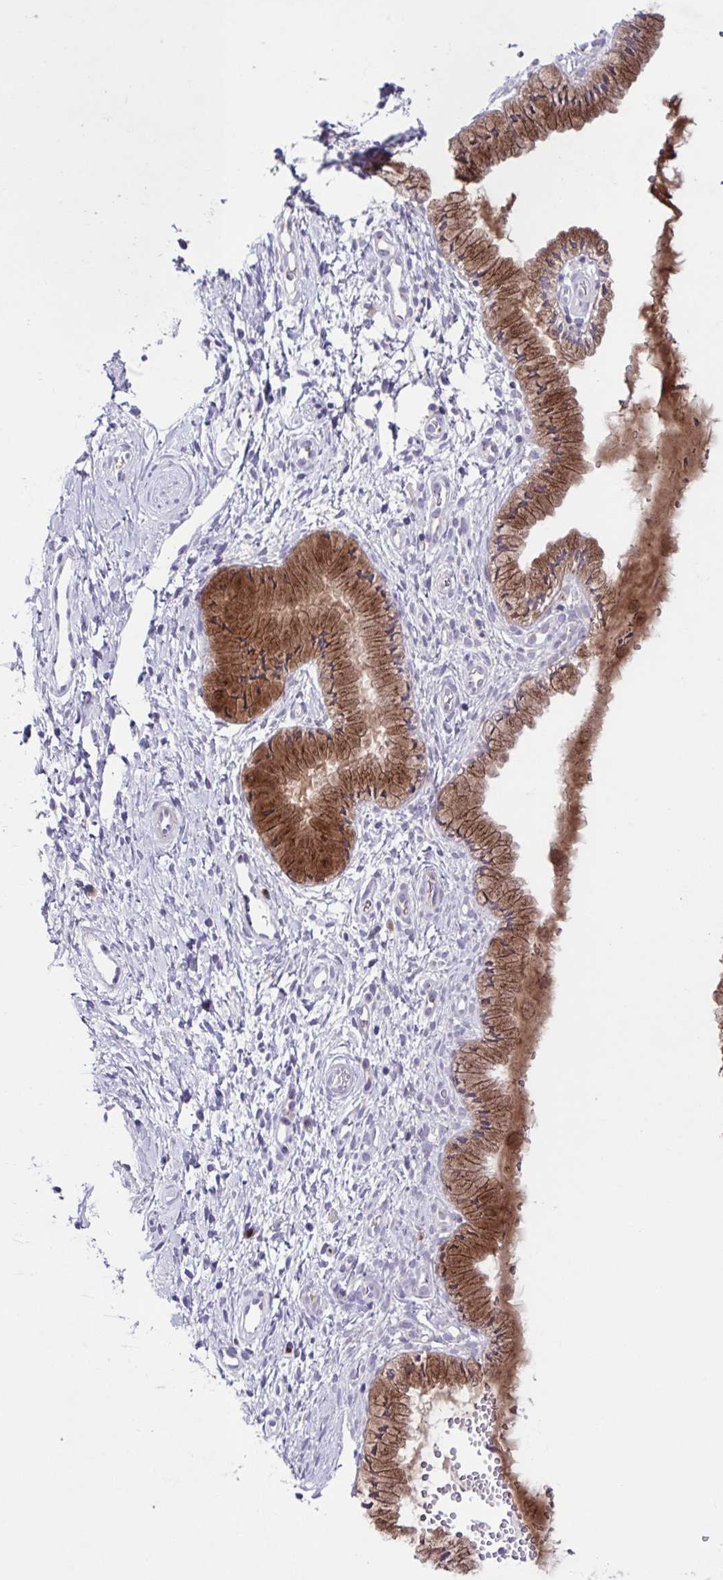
{"staining": {"intensity": "strong", "quantity": ">75%", "location": "cytoplasmic/membranous"}, "tissue": "cervix", "cell_type": "Glandular cells", "image_type": "normal", "snomed": [{"axis": "morphology", "description": "Normal tissue, NOS"}, {"axis": "topography", "description": "Cervix"}], "caption": "Protein analysis of unremarkable cervix shows strong cytoplasmic/membranous expression in approximately >75% of glandular cells. Immunohistochemistry stains the protein in brown and the nuclei are stained blue.", "gene": "COL17A1", "patient": {"sex": "female", "age": 36}}